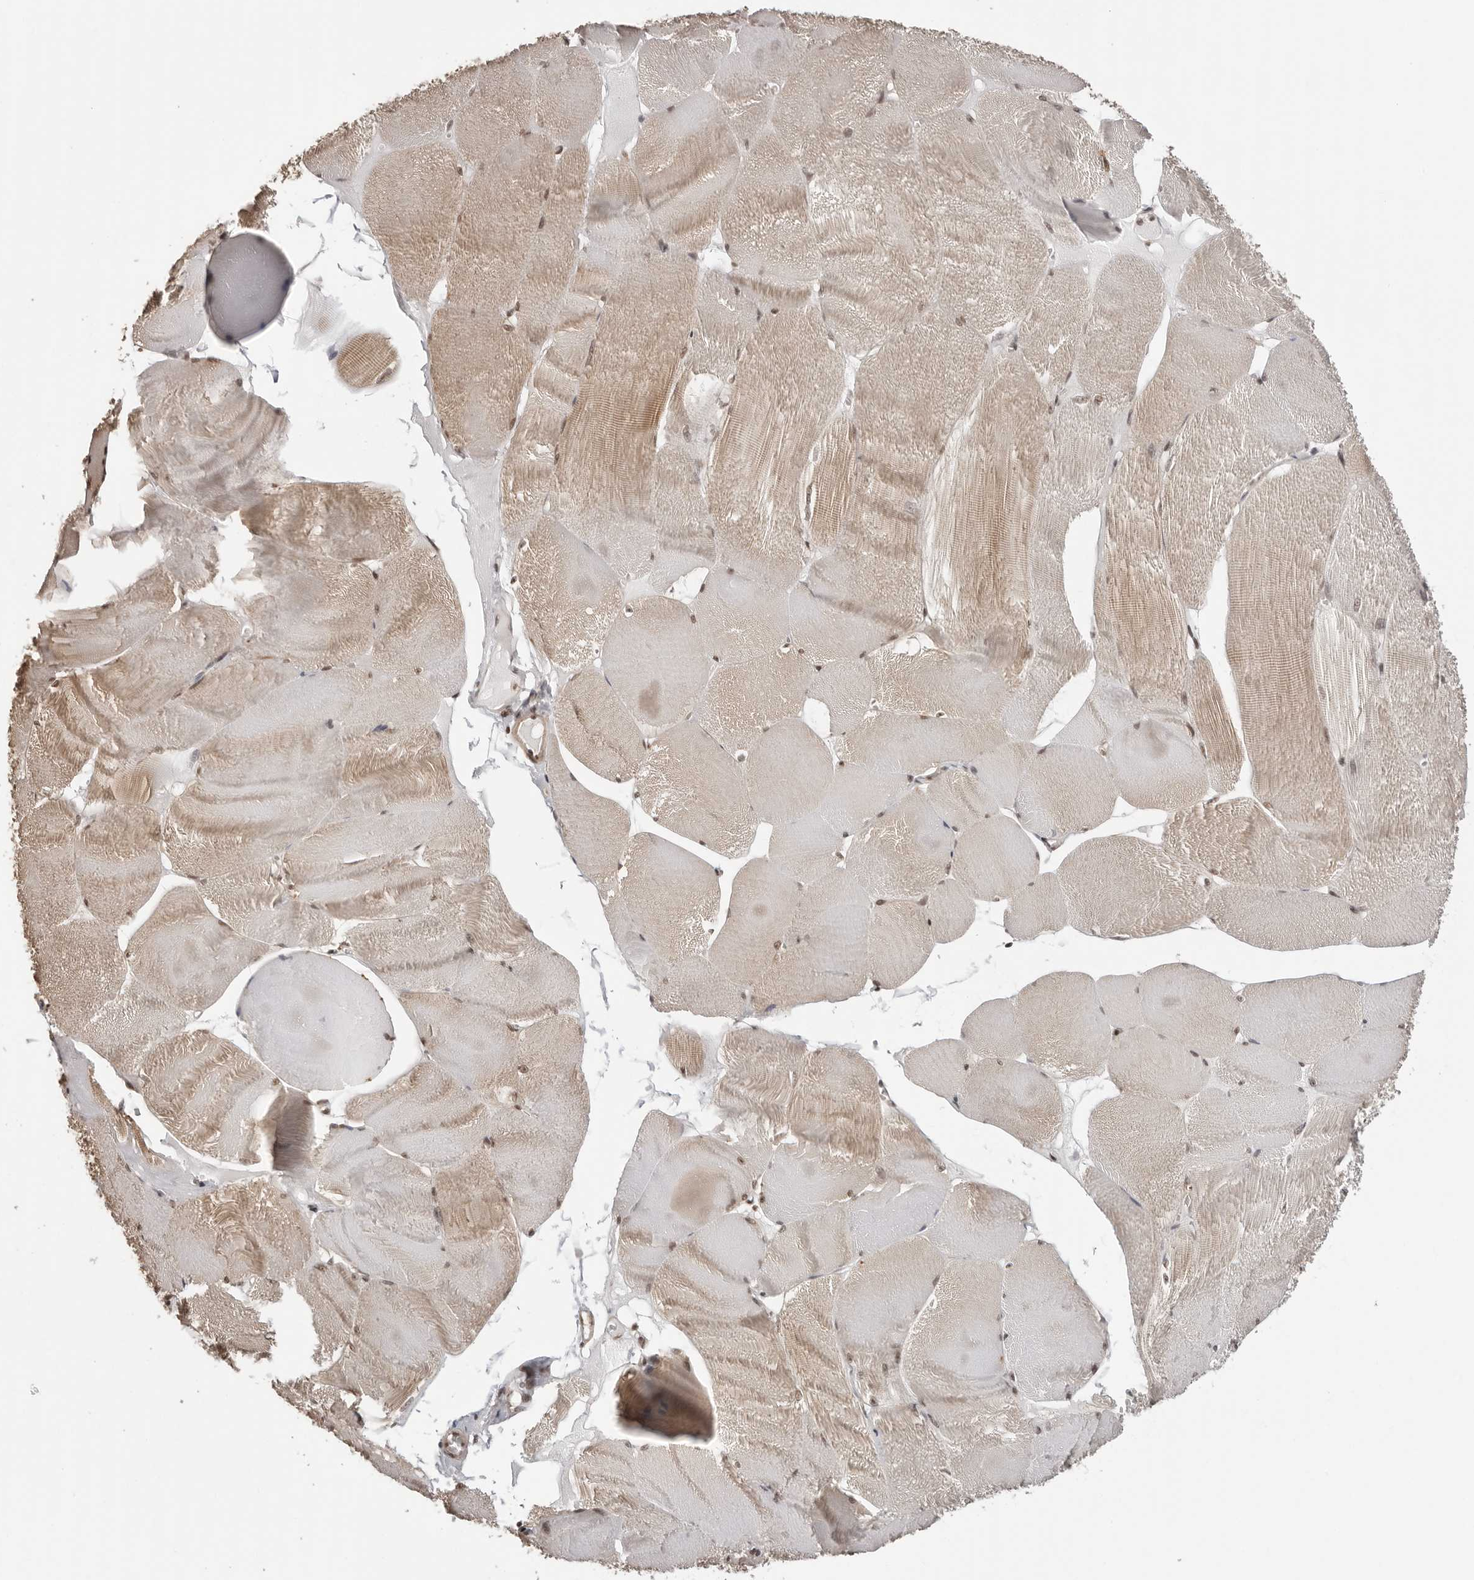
{"staining": {"intensity": "weak", "quantity": "25%-75%", "location": "cytoplasmic/membranous,nuclear"}, "tissue": "skeletal muscle", "cell_type": "Myocytes", "image_type": "normal", "snomed": [{"axis": "morphology", "description": "Normal tissue, NOS"}, {"axis": "morphology", "description": "Basal cell carcinoma"}, {"axis": "topography", "description": "Skeletal muscle"}], "caption": "A brown stain highlights weak cytoplasmic/membranous,nuclear staining of a protein in myocytes of normal human skeletal muscle. (Stains: DAB in brown, nuclei in blue, Microscopy: brightfield microscopy at high magnification).", "gene": "SDE2", "patient": {"sex": "female", "age": 64}}